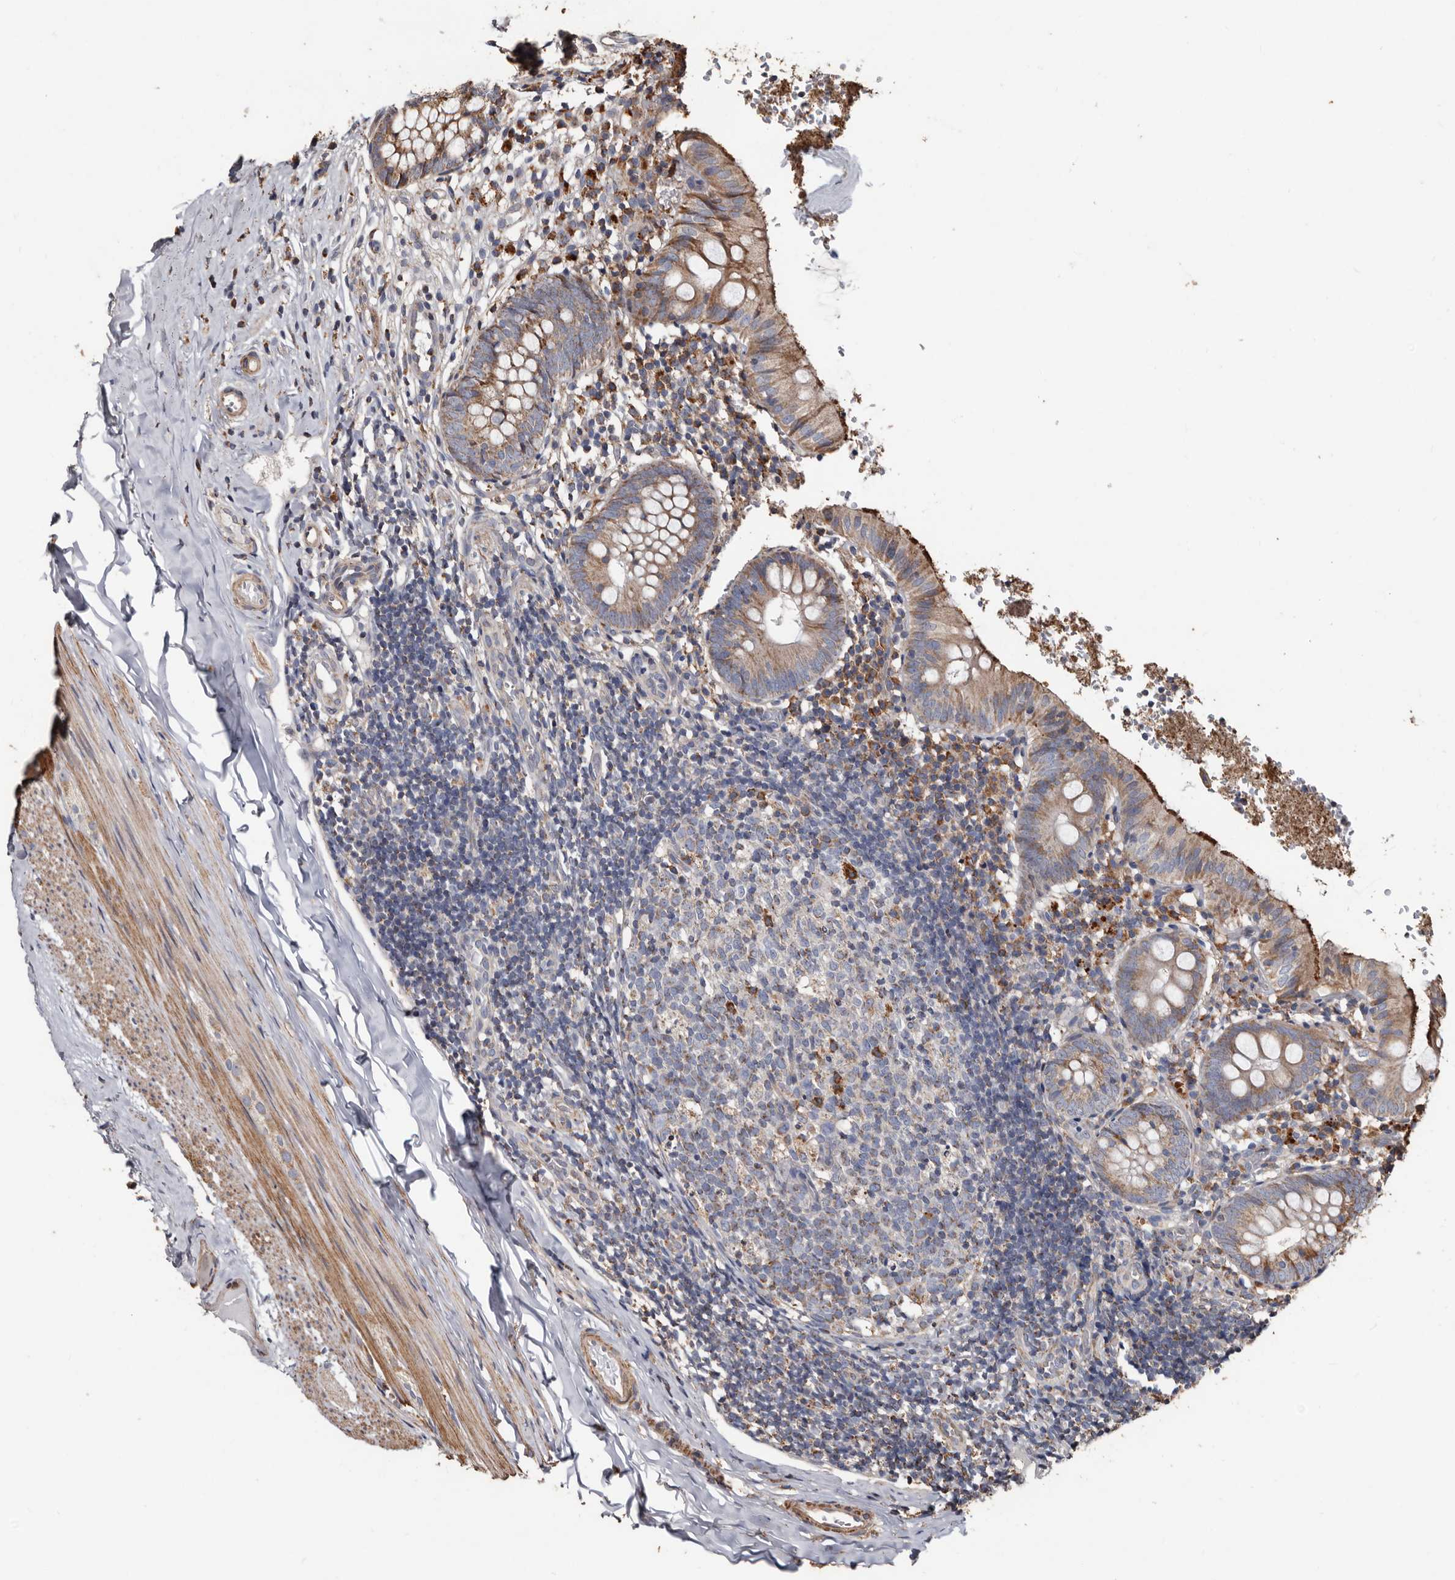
{"staining": {"intensity": "moderate", "quantity": ">75%", "location": "cytoplasmic/membranous"}, "tissue": "appendix", "cell_type": "Glandular cells", "image_type": "normal", "snomed": [{"axis": "morphology", "description": "Normal tissue, NOS"}, {"axis": "topography", "description": "Appendix"}], "caption": "Appendix stained with a brown dye displays moderate cytoplasmic/membranous positive staining in approximately >75% of glandular cells.", "gene": "OSGIN2", "patient": {"sex": "male", "age": 8}}